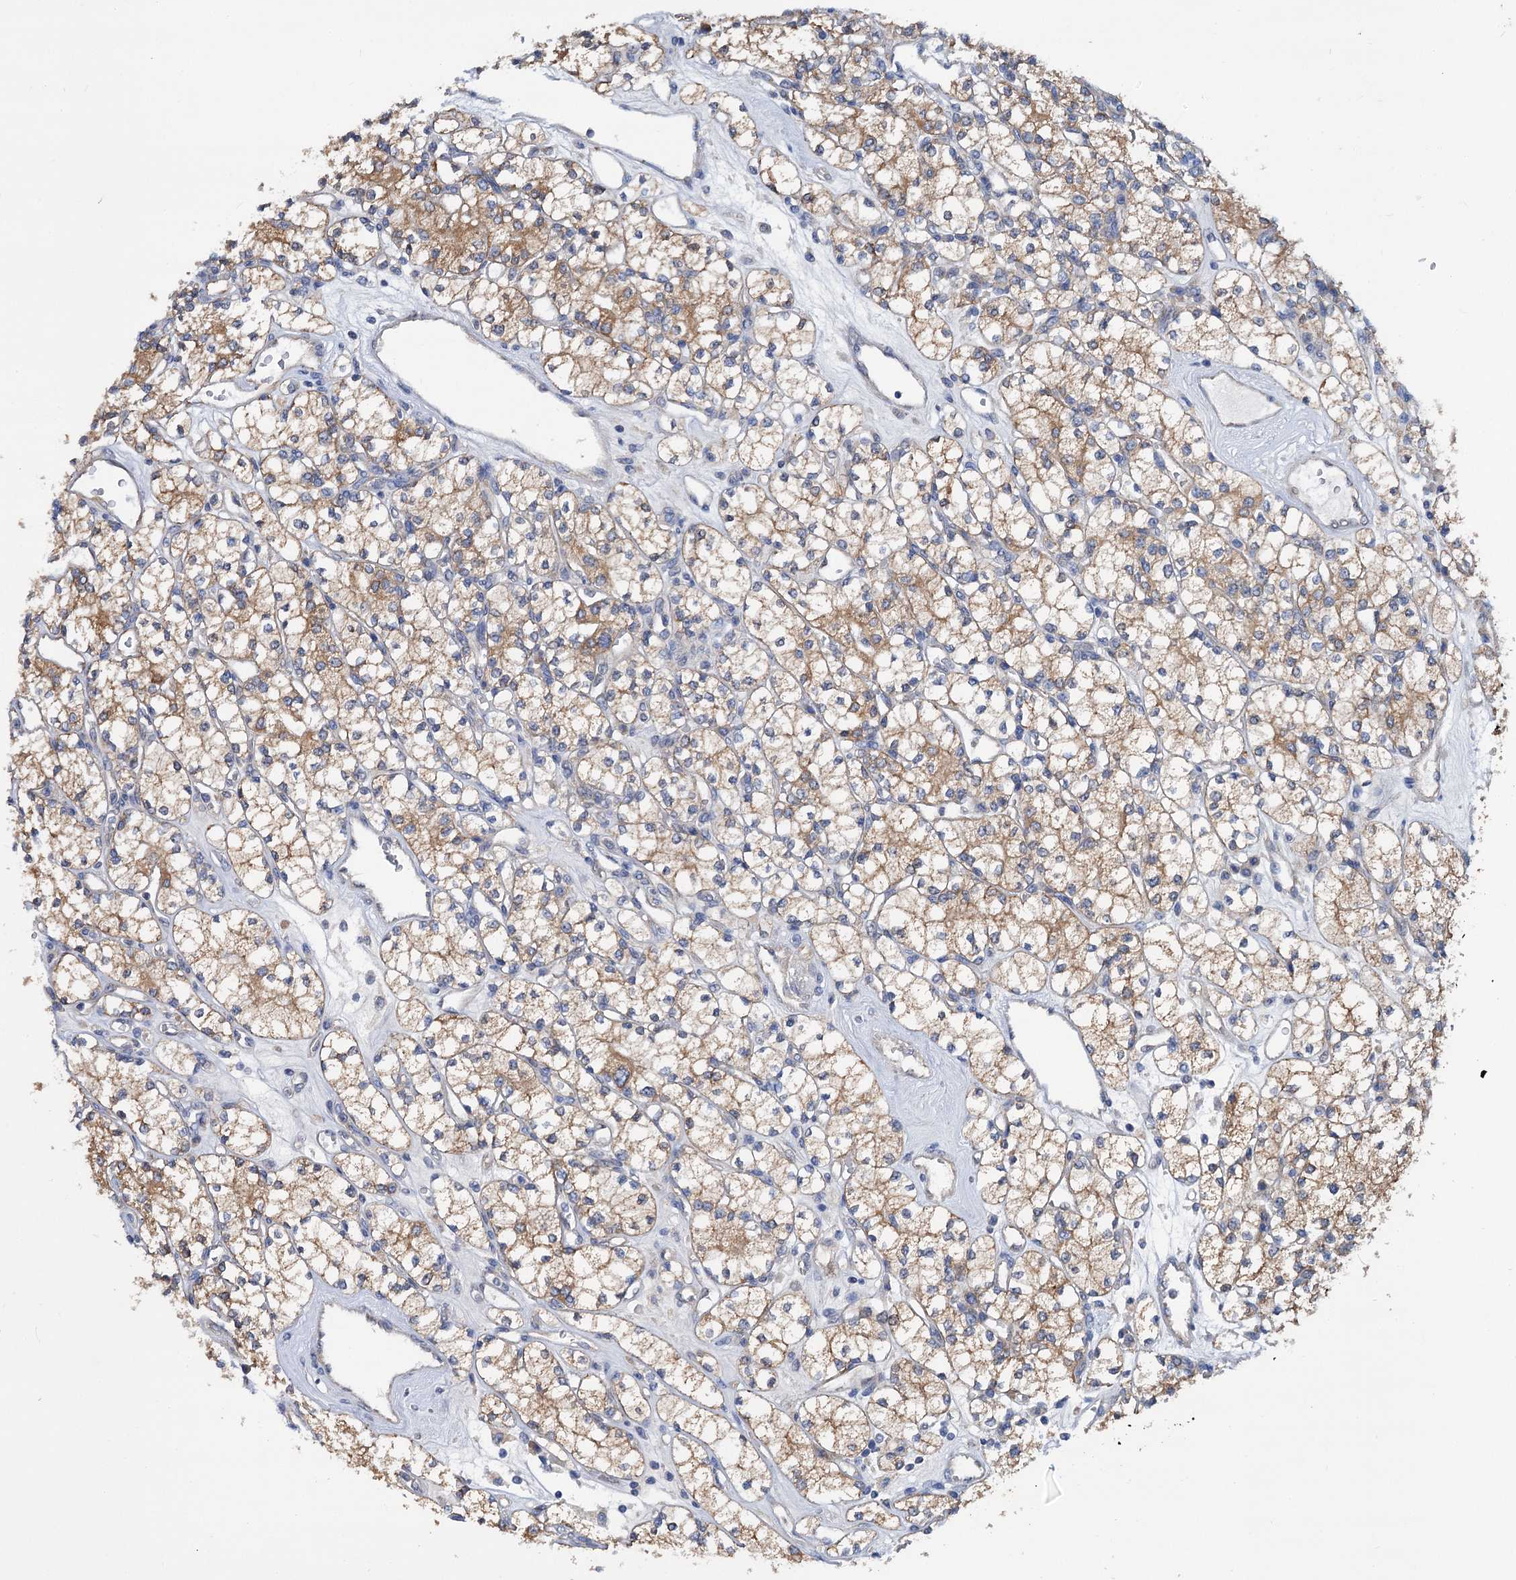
{"staining": {"intensity": "moderate", "quantity": ">75%", "location": "cytoplasmic/membranous"}, "tissue": "renal cancer", "cell_type": "Tumor cells", "image_type": "cancer", "snomed": [{"axis": "morphology", "description": "Adenocarcinoma, NOS"}, {"axis": "topography", "description": "Kidney"}], "caption": "This is a micrograph of IHC staining of renal adenocarcinoma, which shows moderate positivity in the cytoplasmic/membranous of tumor cells.", "gene": "TRIM55", "patient": {"sex": "male", "age": 77}}